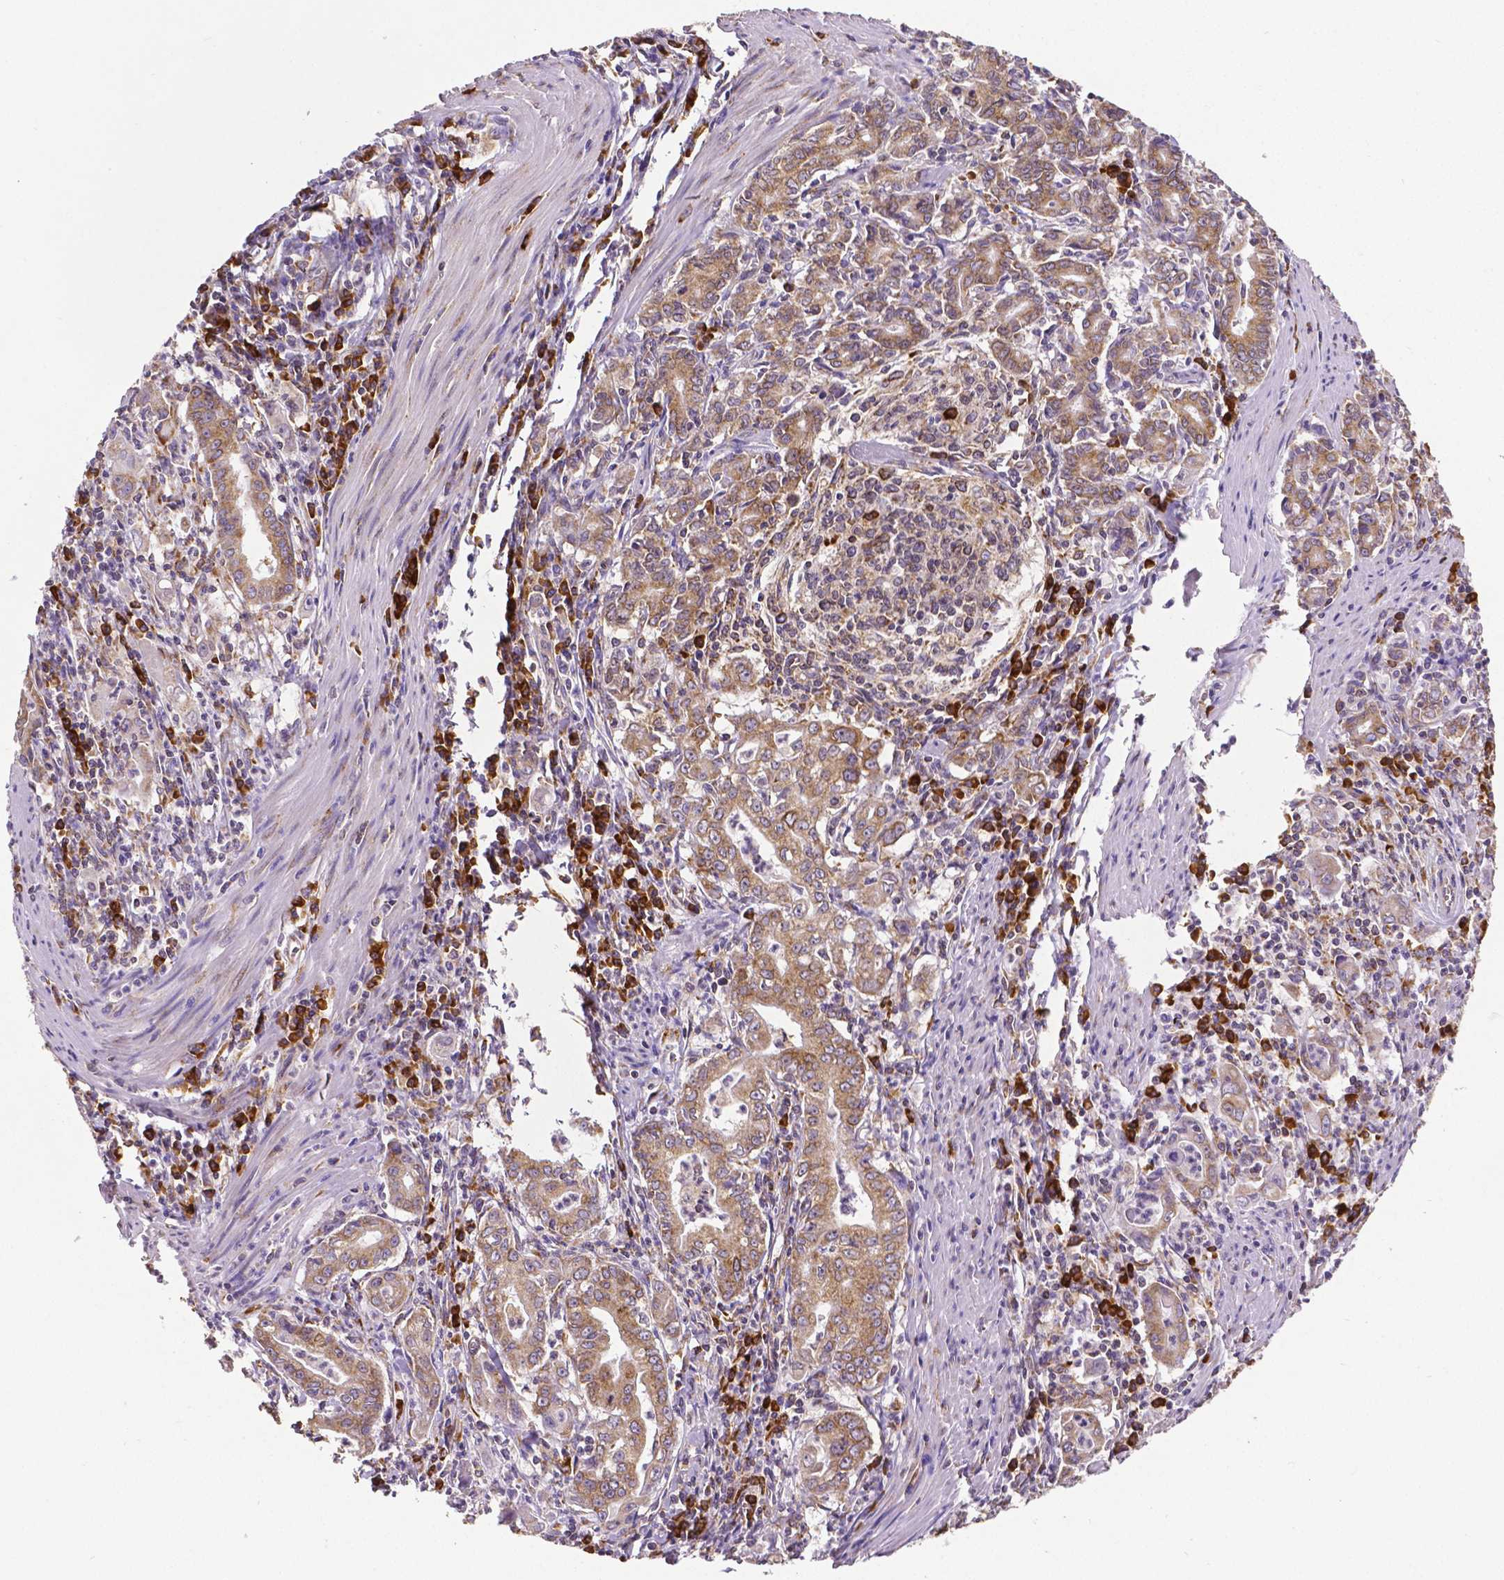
{"staining": {"intensity": "moderate", "quantity": ">75%", "location": "cytoplasmic/membranous"}, "tissue": "stomach cancer", "cell_type": "Tumor cells", "image_type": "cancer", "snomed": [{"axis": "morphology", "description": "Adenocarcinoma, NOS"}, {"axis": "topography", "description": "Stomach, upper"}], "caption": "There is medium levels of moderate cytoplasmic/membranous staining in tumor cells of adenocarcinoma (stomach), as demonstrated by immunohistochemical staining (brown color).", "gene": "MTDH", "patient": {"sex": "female", "age": 79}}